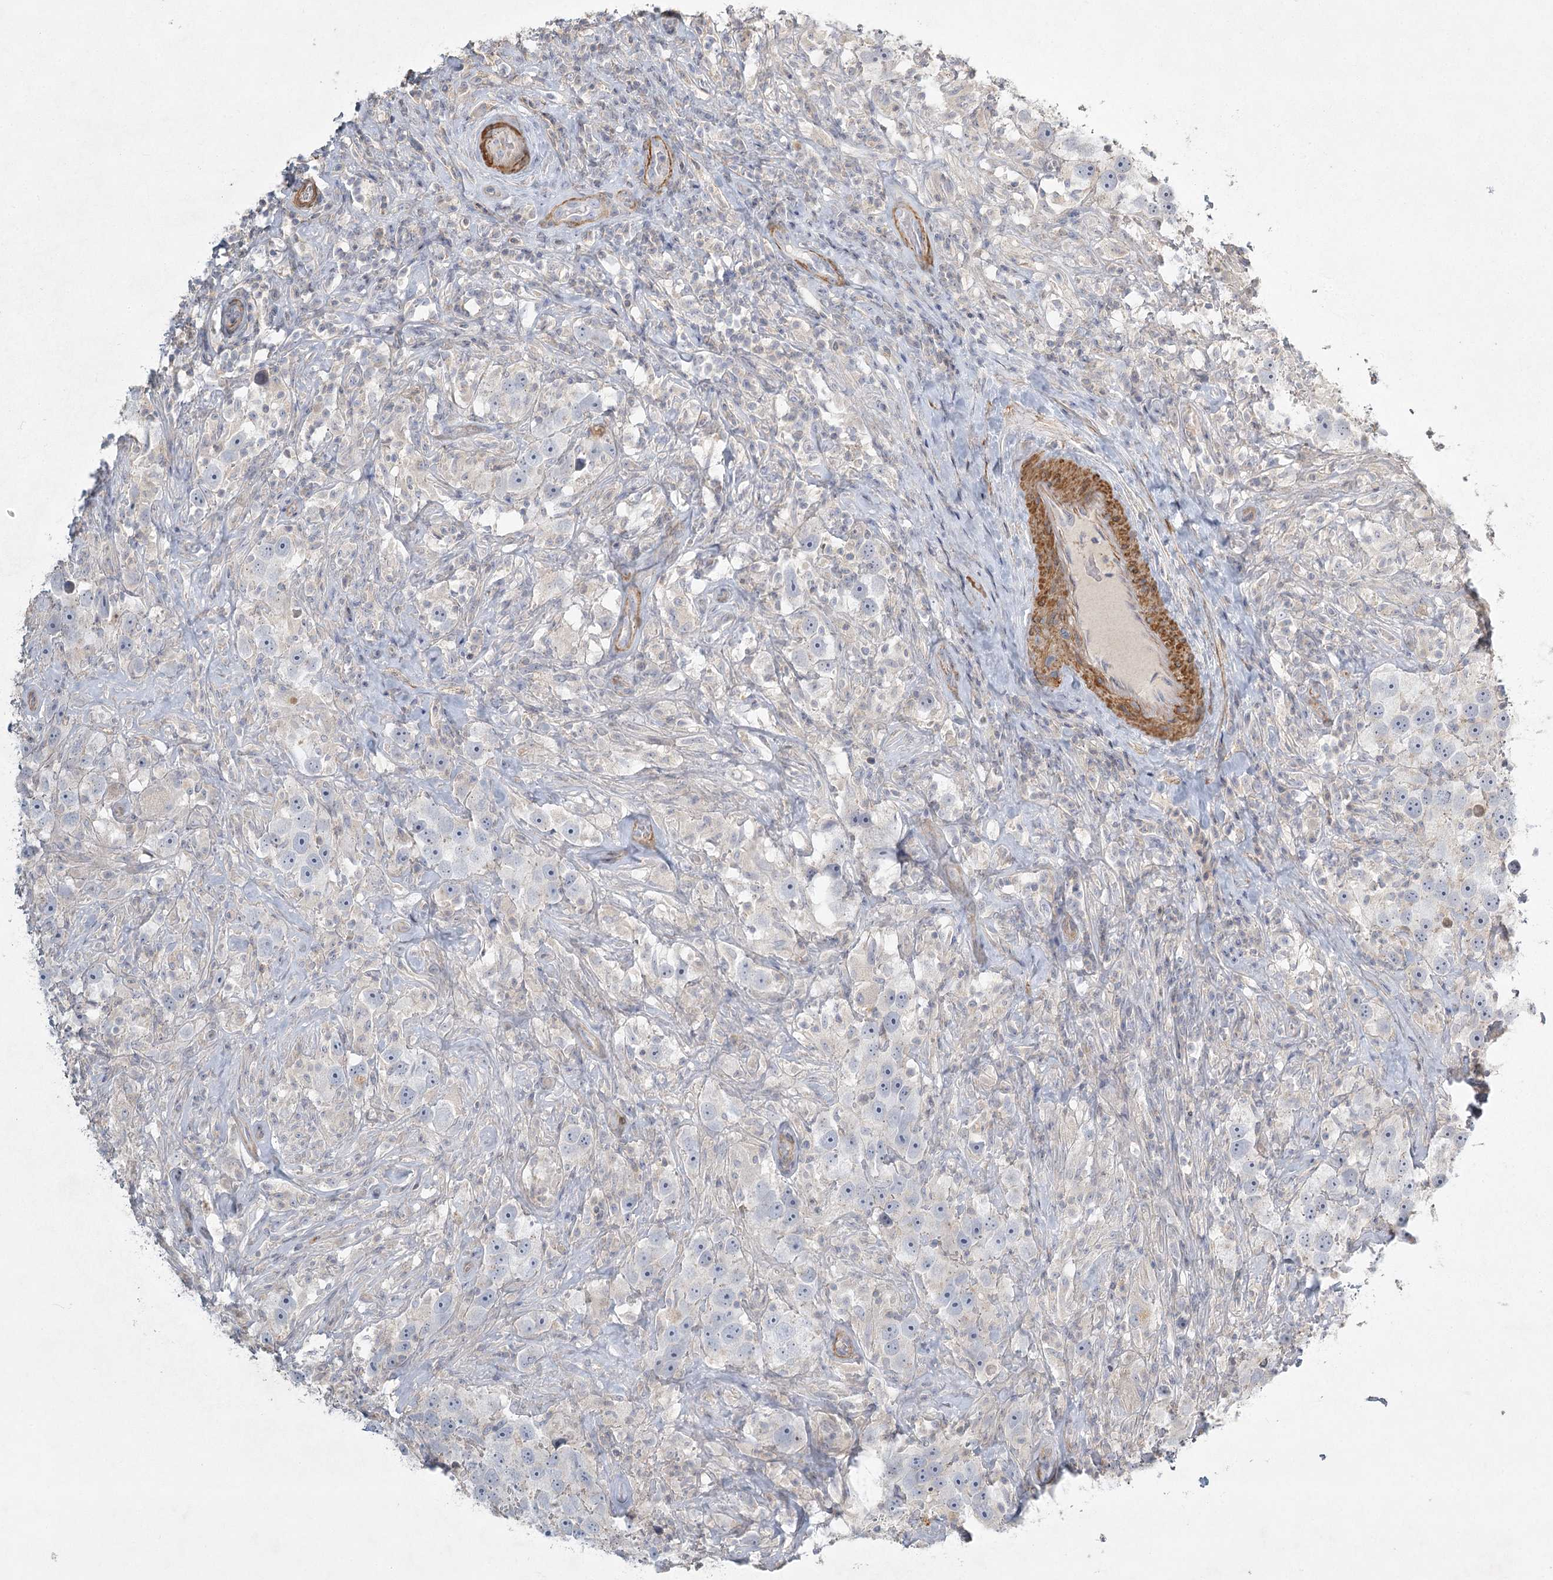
{"staining": {"intensity": "negative", "quantity": "none", "location": "none"}, "tissue": "testis cancer", "cell_type": "Tumor cells", "image_type": "cancer", "snomed": [{"axis": "morphology", "description": "Seminoma, NOS"}, {"axis": "topography", "description": "Testis"}], "caption": "A photomicrograph of human testis cancer (seminoma) is negative for staining in tumor cells.", "gene": "INPP4B", "patient": {"sex": "male", "age": 49}}